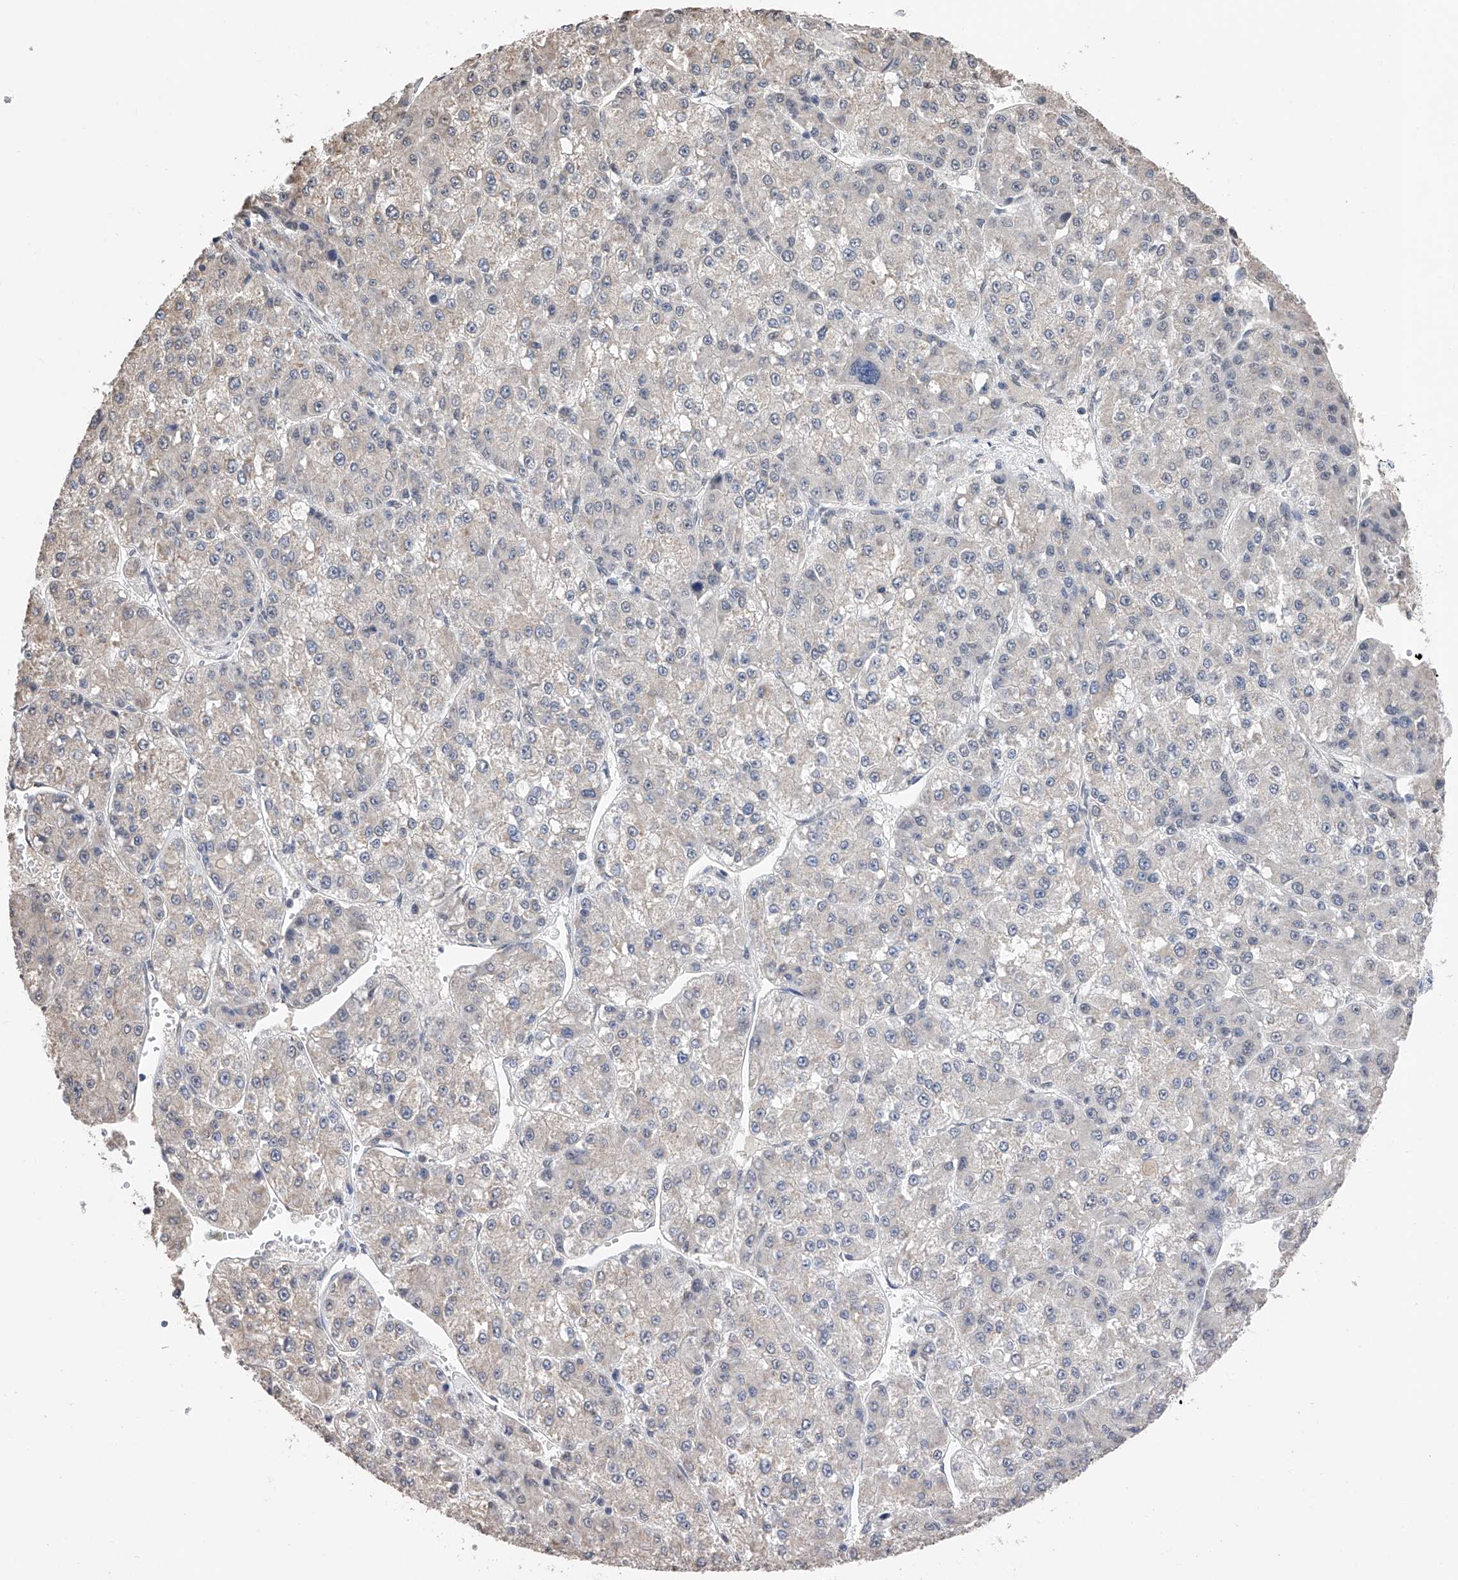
{"staining": {"intensity": "negative", "quantity": "none", "location": "none"}, "tissue": "liver cancer", "cell_type": "Tumor cells", "image_type": "cancer", "snomed": [{"axis": "morphology", "description": "Carcinoma, Hepatocellular, NOS"}, {"axis": "topography", "description": "Liver"}], "caption": "Photomicrograph shows no significant protein staining in tumor cells of liver hepatocellular carcinoma.", "gene": "DMAP1", "patient": {"sex": "female", "age": 73}}